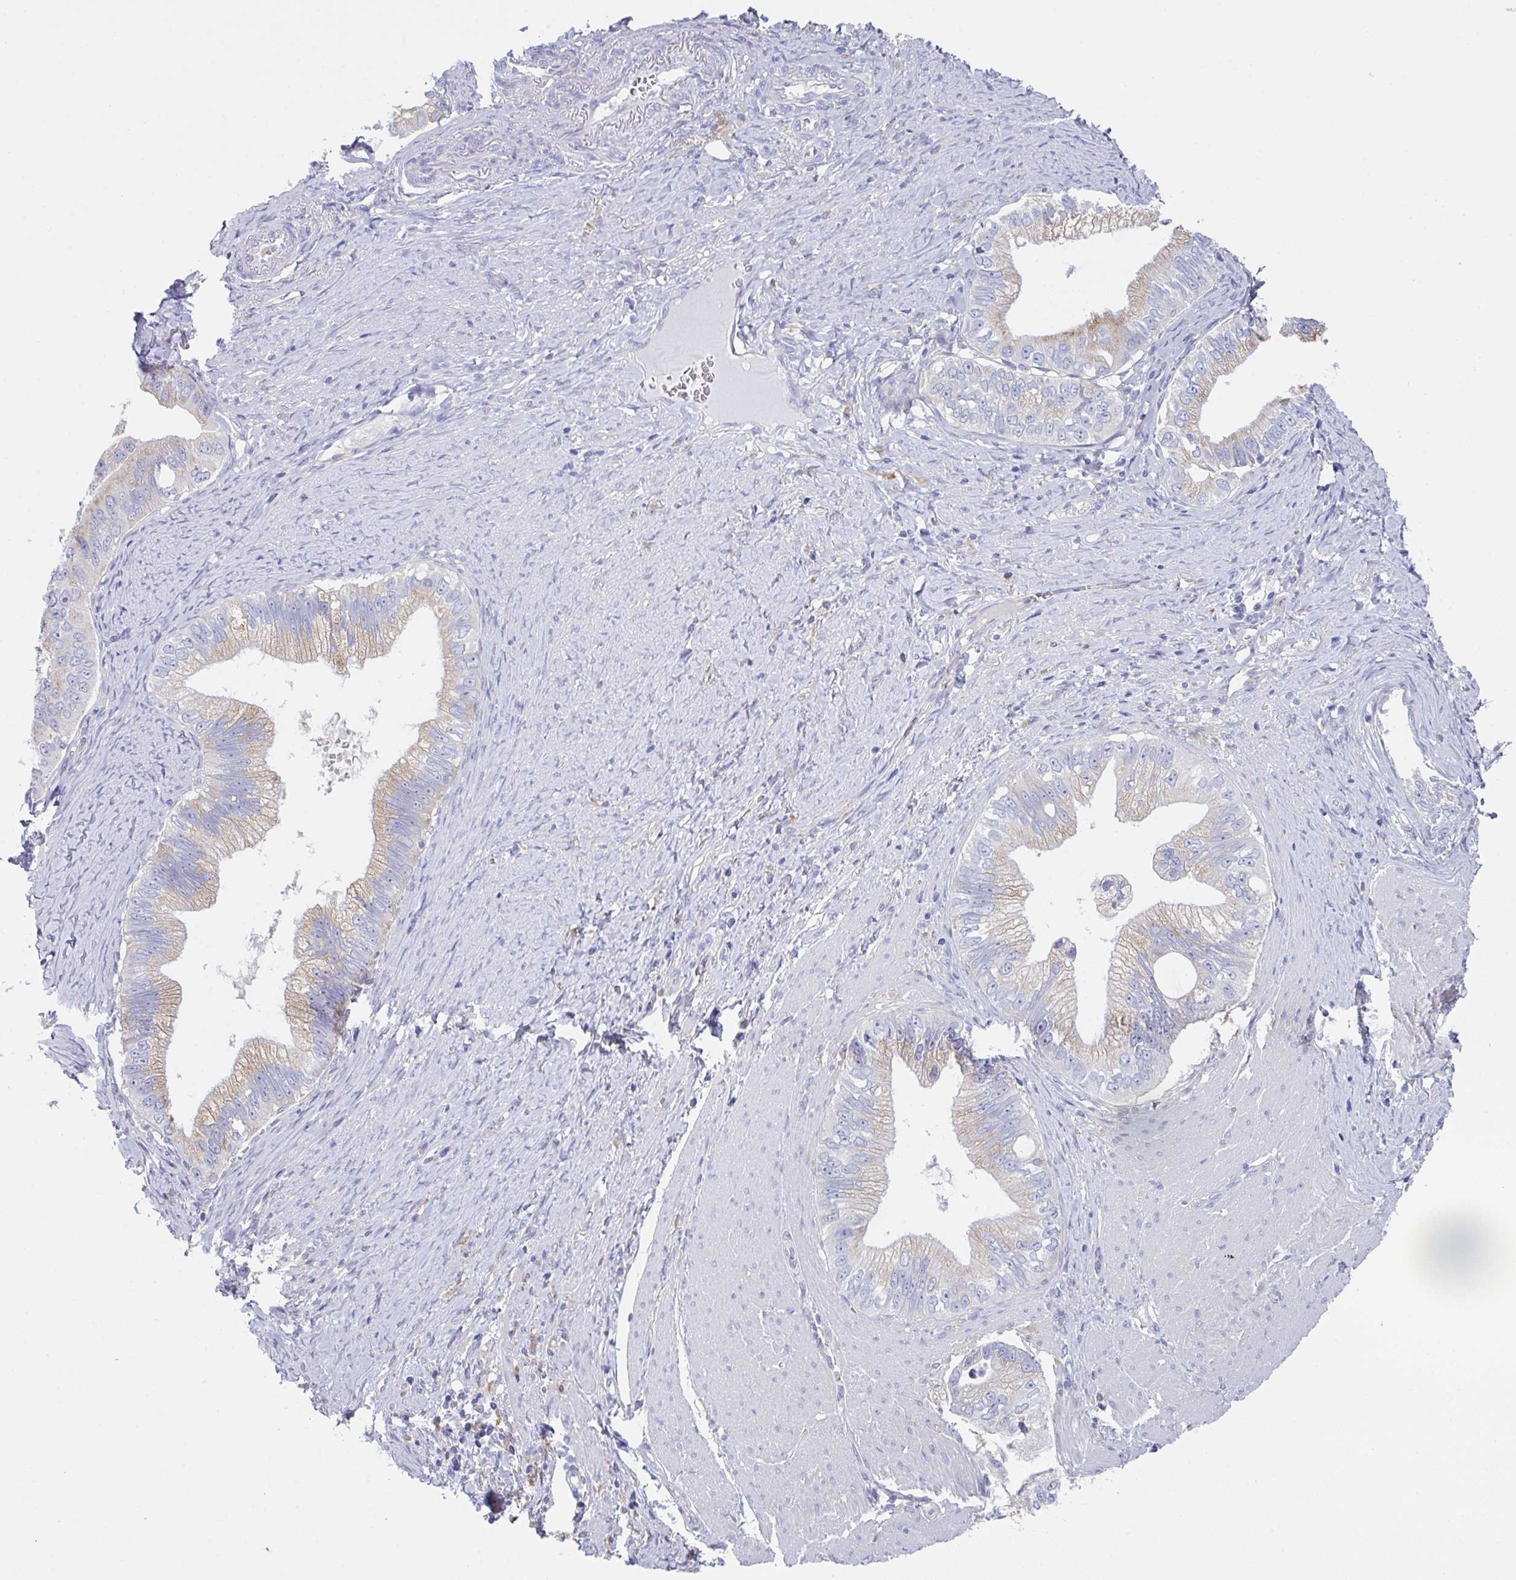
{"staining": {"intensity": "weak", "quantity": ">75%", "location": "cytoplasmic/membranous"}, "tissue": "pancreatic cancer", "cell_type": "Tumor cells", "image_type": "cancer", "snomed": [{"axis": "morphology", "description": "Adenocarcinoma, NOS"}, {"axis": "topography", "description": "Pancreas"}], "caption": "About >75% of tumor cells in pancreatic cancer (adenocarcinoma) exhibit weak cytoplasmic/membranous protein expression as visualized by brown immunohistochemical staining.", "gene": "TFAP2C", "patient": {"sex": "male", "age": 70}}